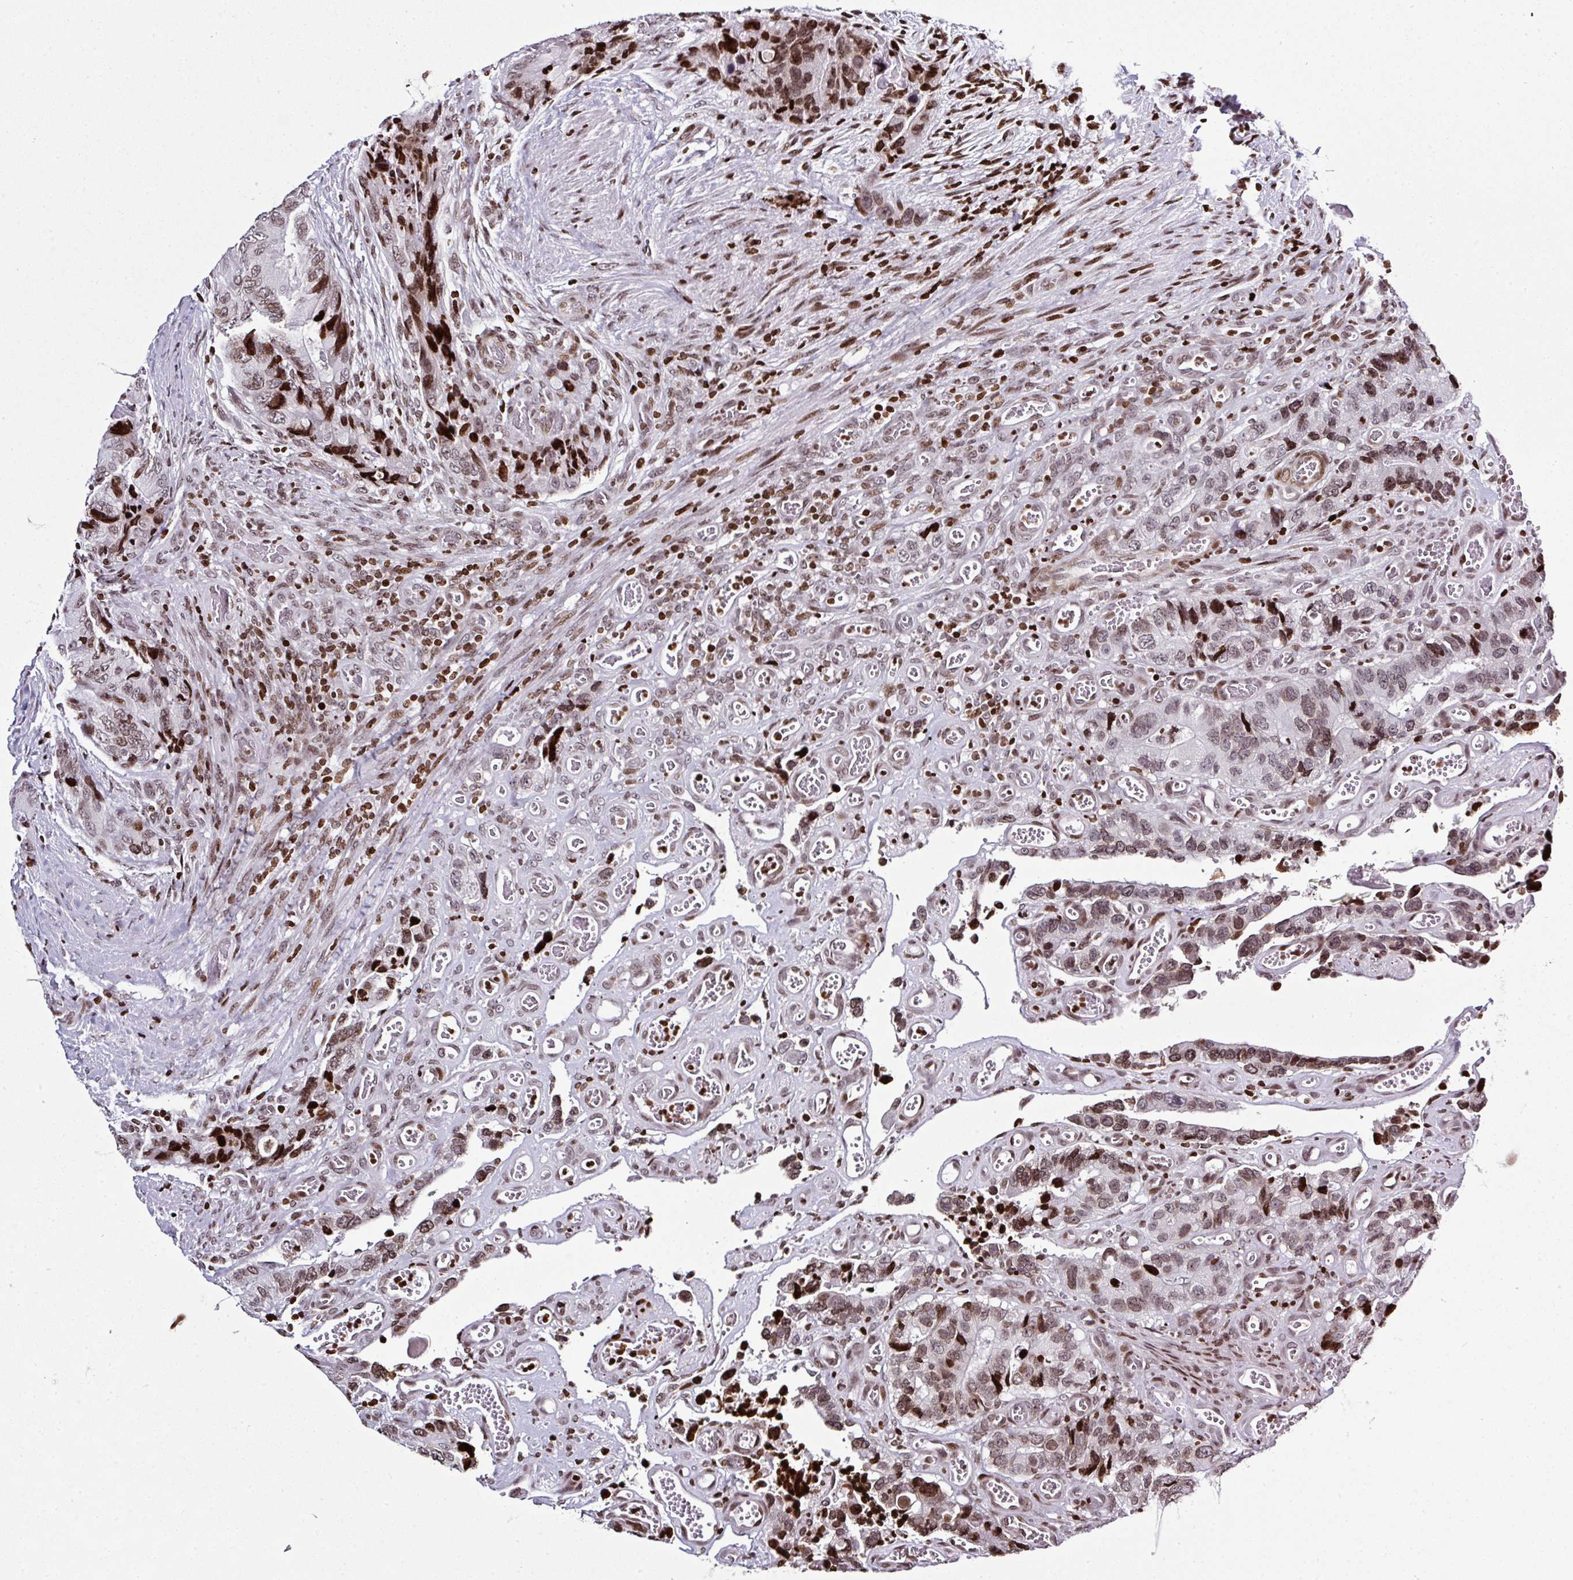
{"staining": {"intensity": "moderate", "quantity": ">75%", "location": "nuclear"}, "tissue": "colorectal cancer", "cell_type": "Tumor cells", "image_type": "cancer", "snomed": [{"axis": "morphology", "description": "Adenocarcinoma, NOS"}, {"axis": "topography", "description": "Colon"}], "caption": "Human colorectal adenocarcinoma stained for a protein (brown) exhibits moderate nuclear positive expression in approximately >75% of tumor cells.", "gene": "RASL11A", "patient": {"sex": "male", "age": 84}}